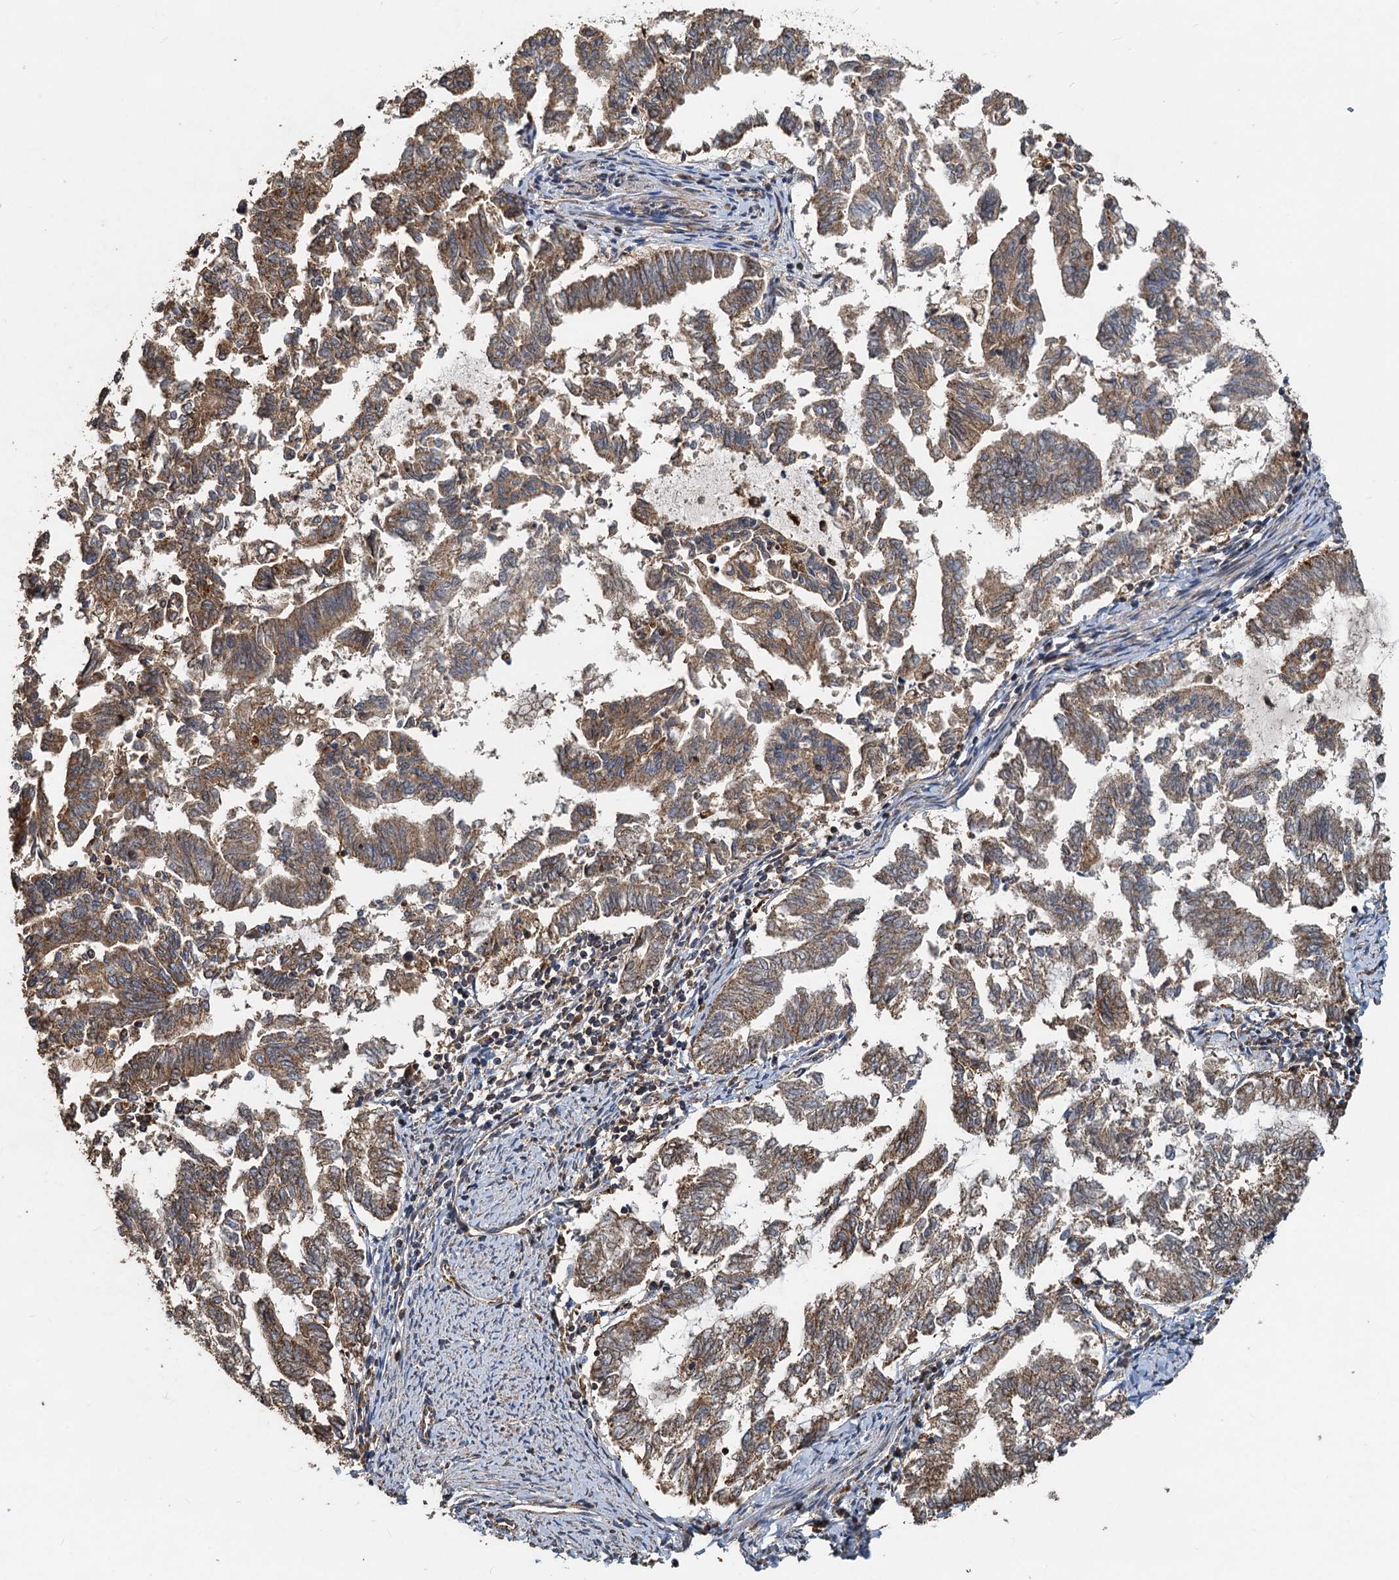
{"staining": {"intensity": "moderate", "quantity": ">75%", "location": "cytoplasmic/membranous"}, "tissue": "endometrial cancer", "cell_type": "Tumor cells", "image_type": "cancer", "snomed": [{"axis": "morphology", "description": "Adenocarcinoma, NOS"}, {"axis": "topography", "description": "Endometrium"}], "caption": "Immunohistochemical staining of human endometrial cancer (adenocarcinoma) exhibits medium levels of moderate cytoplasmic/membranous protein expression in approximately >75% of tumor cells.", "gene": "SDS", "patient": {"sex": "female", "age": 79}}